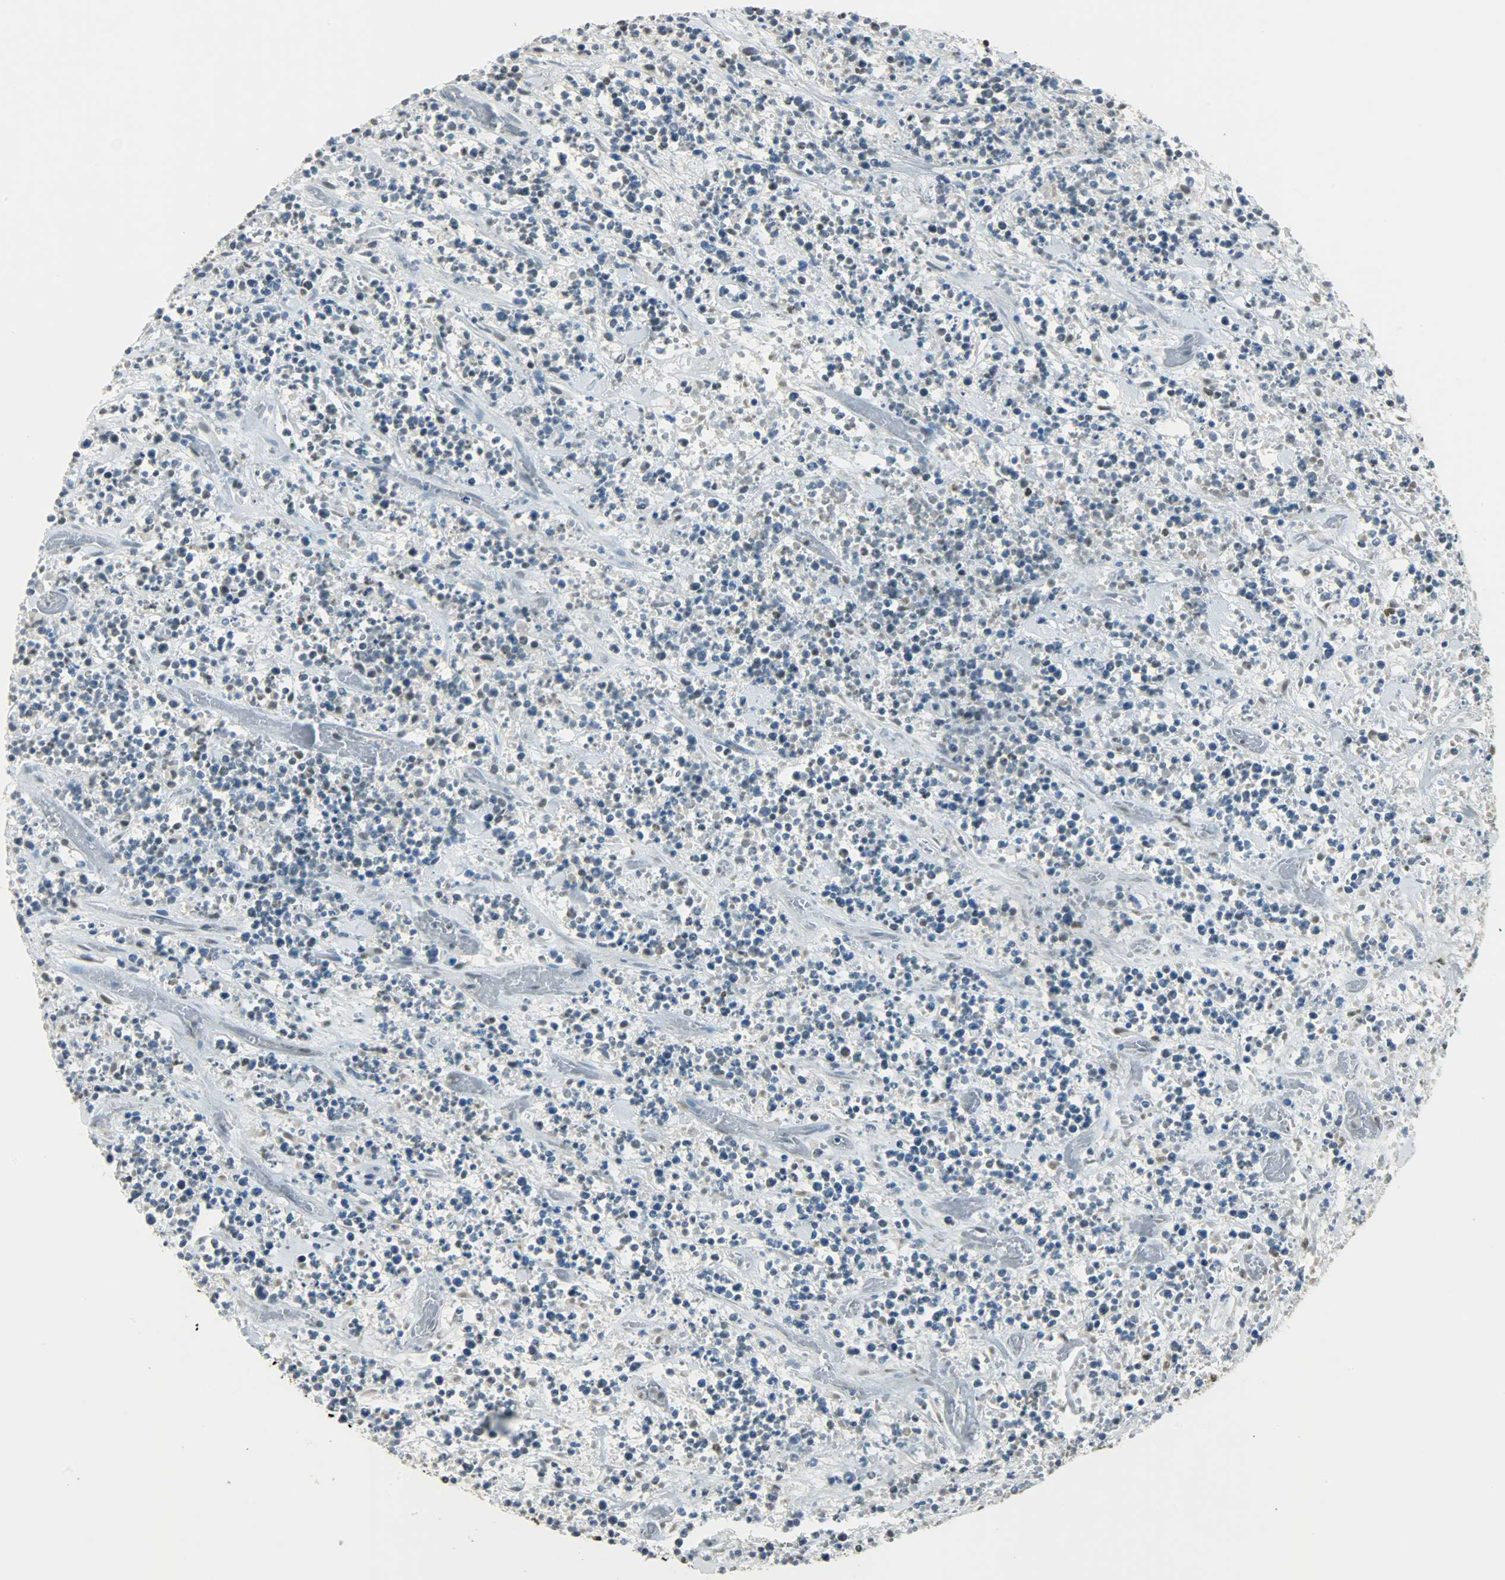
{"staining": {"intensity": "moderate", "quantity": "<25%", "location": "nuclear"}, "tissue": "lymphoma", "cell_type": "Tumor cells", "image_type": "cancer", "snomed": [{"axis": "morphology", "description": "Malignant lymphoma, non-Hodgkin's type, High grade"}, {"axis": "topography", "description": "Soft tissue"}], "caption": "The immunohistochemical stain shows moderate nuclear staining in tumor cells of malignant lymphoma, non-Hodgkin's type (high-grade) tissue.", "gene": "MYEF2", "patient": {"sex": "male", "age": 18}}